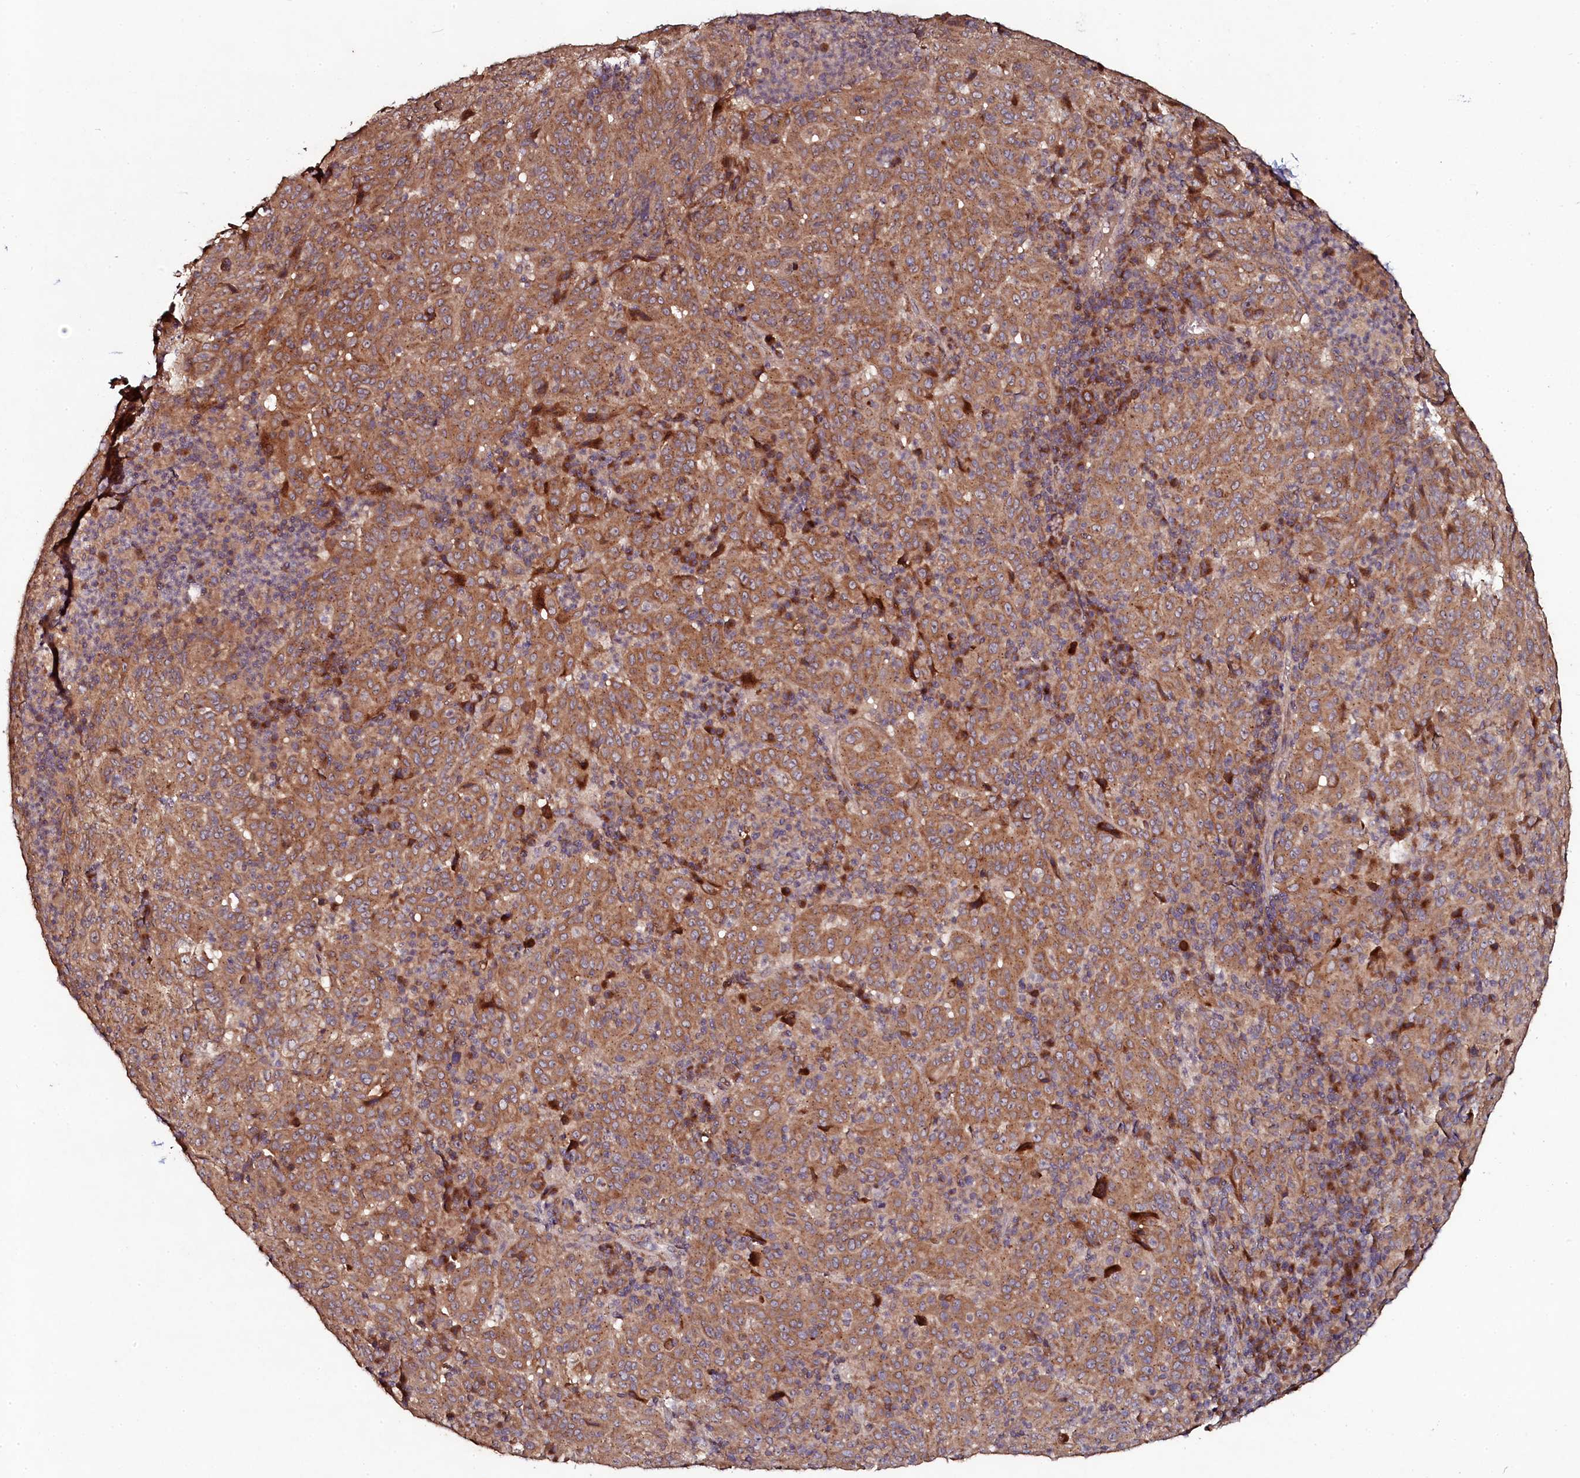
{"staining": {"intensity": "moderate", "quantity": ">75%", "location": "cytoplasmic/membranous"}, "tissue": "pancreatic cancer", "cell_type": "Tumor cells", "image_type": "cancer", "snomed": [{"axis": "morphology", "description": "Adenocarcinoma, NOS"}, {"axis": "topography", "description": "Pancreas"}], "caption": "A brown stain highlights moderate cytoplasmic/membranous staining of a protein in pancreatic cancer (adenocarcinoma) tumor cells.", "gene": "SEC24C", "patient": {"sex": "male", "age": 63}}